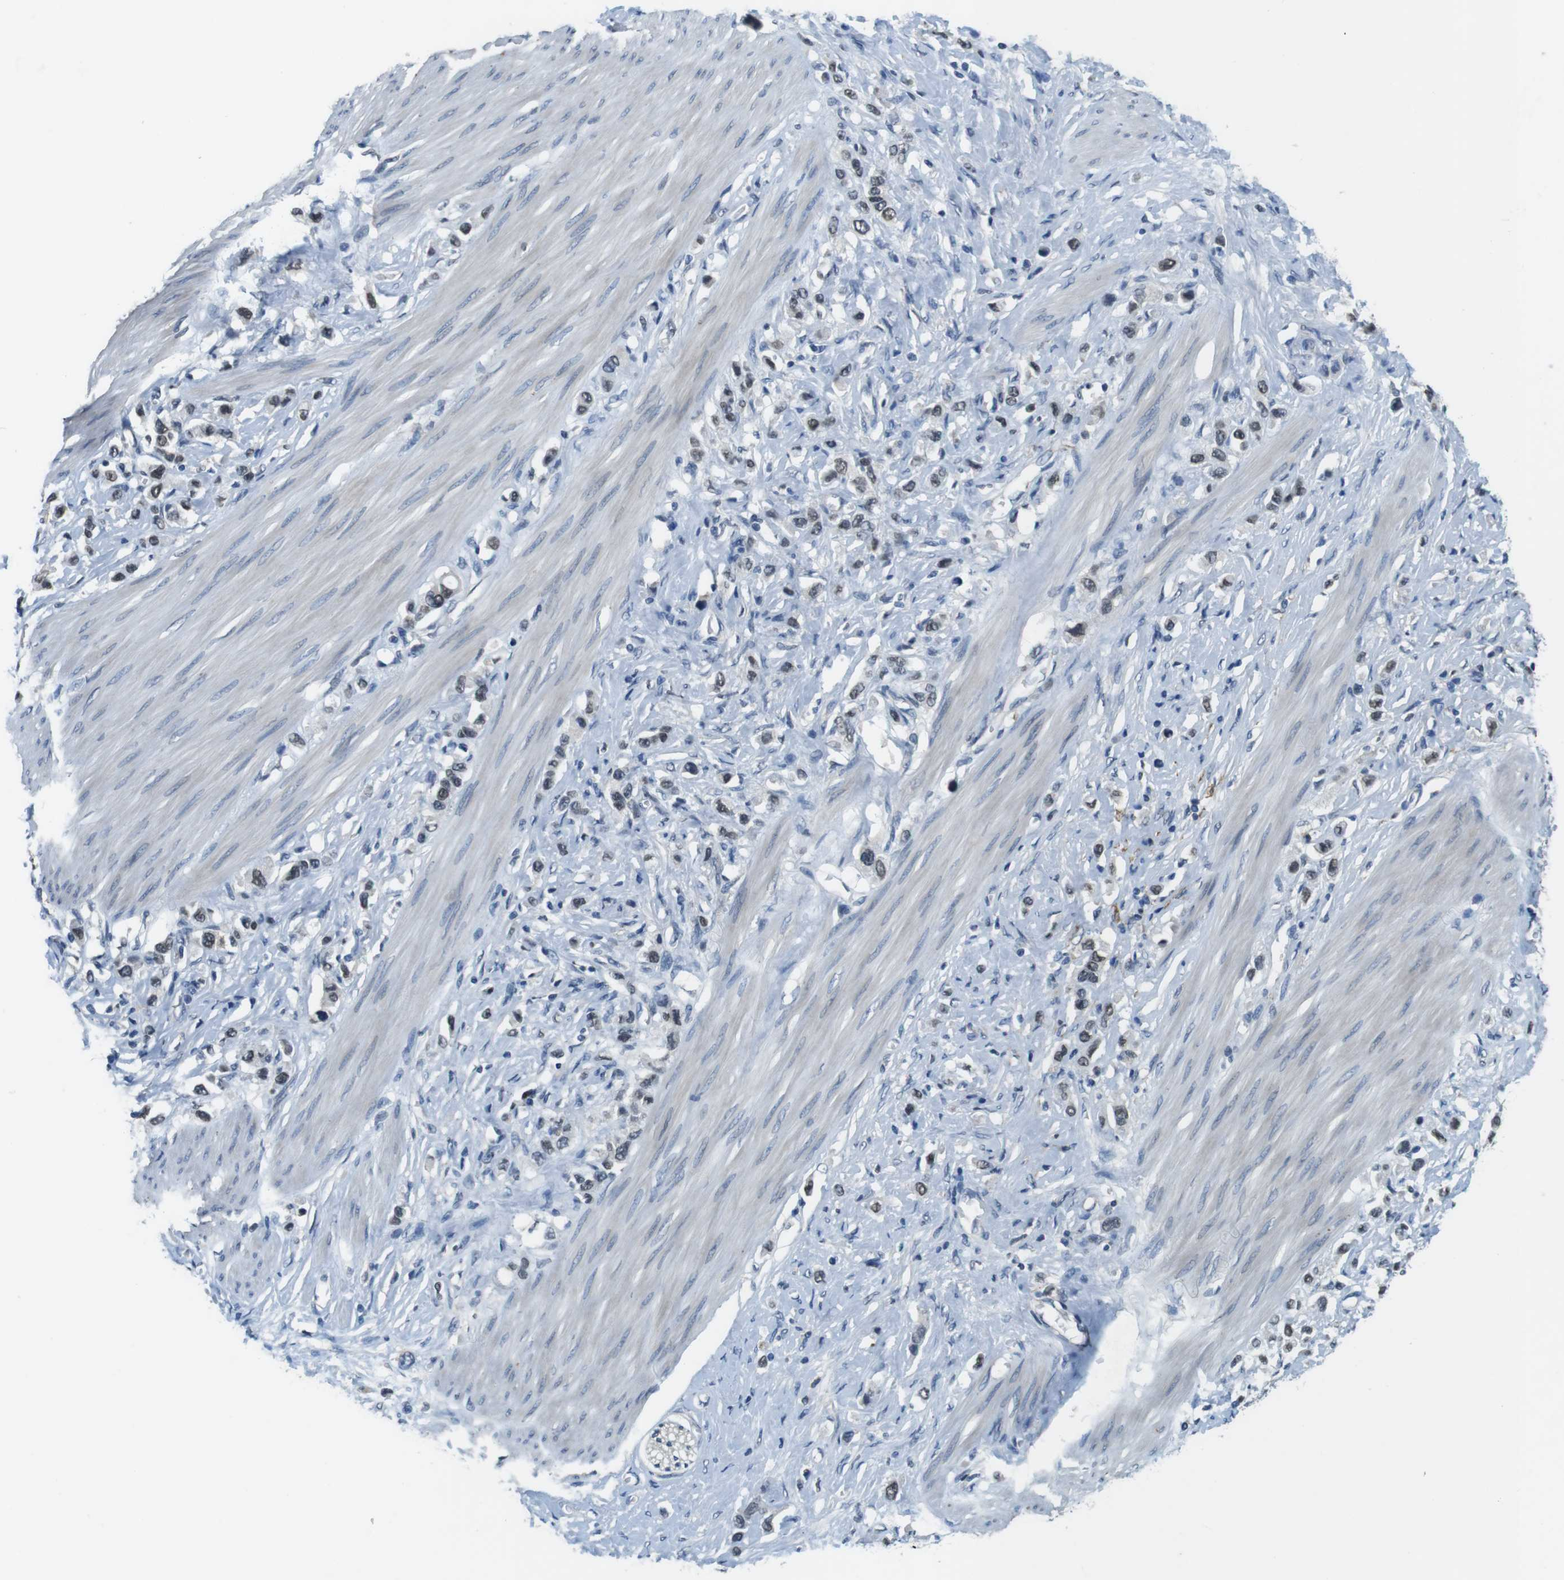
{"staining": {"intensity": "weak", "quantity": ">75%", "location": "nuclear"}, "tissue": "stomach cancer", "cell_type": "Tumor cells", "image_type": "cancer", "snomed": [{"axis": "morphology", "description": "Adenocarcinoma, NOS"}, {"axis": "topography", "description": "Stomach"}], "caption": "IHC photomicrograph of neoplastic tissue: stomach cancer stained using immunohistochemistry (IHC) shows low levels of weak protein expression localized specifically in the nuclear of tumor cells, appearing as a nuclear brown color.", "gene": "CD163L1", "patient": {"sex": "female", "age": 65}}